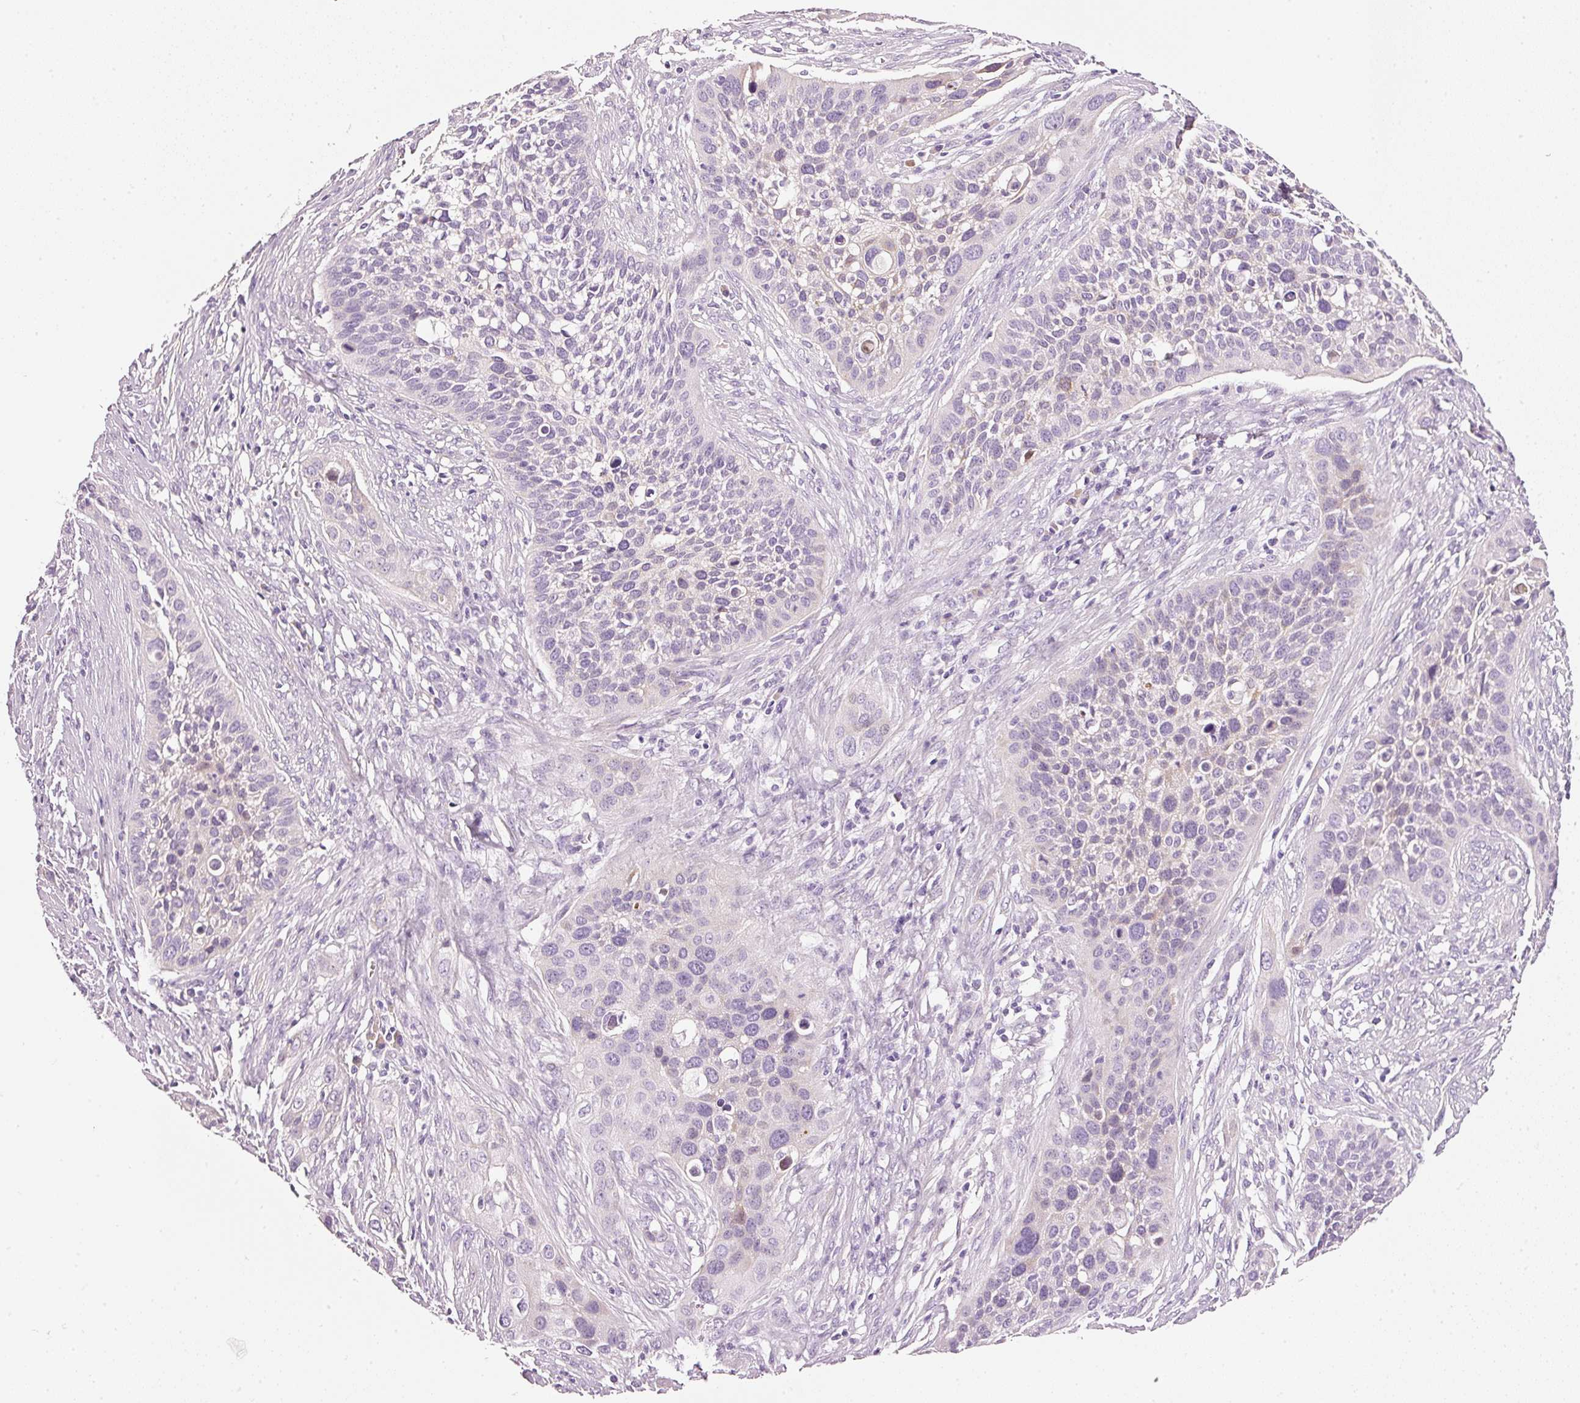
{"staining": {"intensity": "negative", "quantity": "none", "location": "none"}, "tissue": "cervical cancer", "cell_type": "Tumor cells", "image_type": "cancer", "snomed": [{"axis": "morphology", "description": "Squamous cell carcinoma, NOS"}, {"axis": "topography", "description": "Cervix"}], "caption": "IHC of human cervical squamous cell carcinoma demonstrates no positivity in tumor cells. (DAB immunohistochemistry (IHC) with hematoxylin counter stain).", "gene": "PDXDC1", "patient": {"sex": "female", "age": 34}}